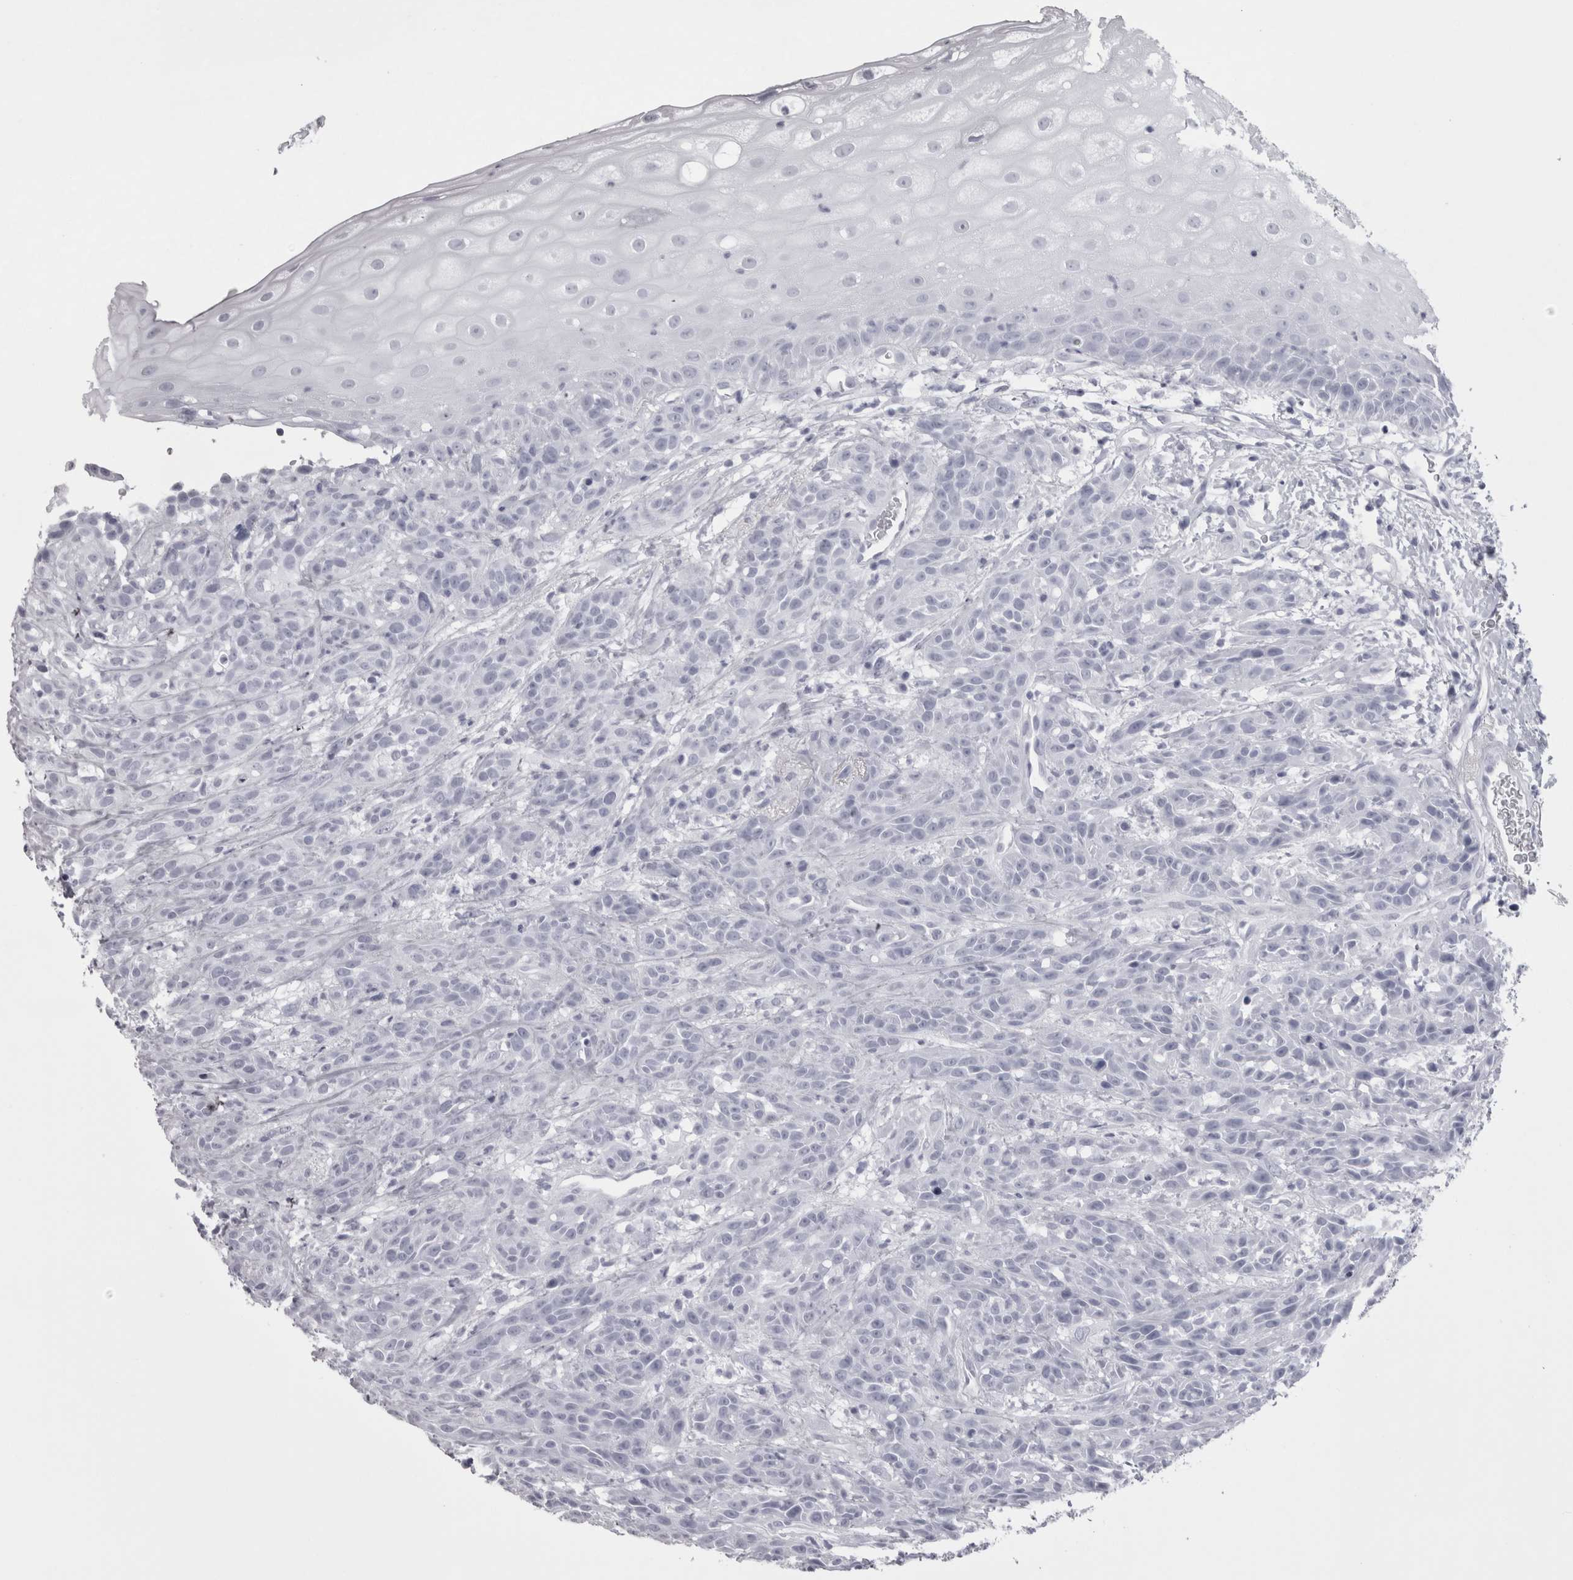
{"staining": {"intensity": "negative", "quantity": "none", "location": "none"}, "tissue": "head and neck cancer", "cell_type": "Tumor cells", "image_type": "cancer", "snomed": [{"axis": "morphology", "description": "Normal tissue, NOS"}, {"axis": "morphology", "description": "Squamous cell carcinoma, NOS"}, {"axis": "topography", "description": "Cartilage tissue"}, {"axis": "topography", "description": "Head-Neck"}], "caption": "An immunohistochemistry image of head and neck squamous cell carcinoma is shown. There is no staining in tumor cells of head and neck squamous cell carcinoma.", "gene": "SKAP1", "patient": {"sex": "male", "age": 62}}